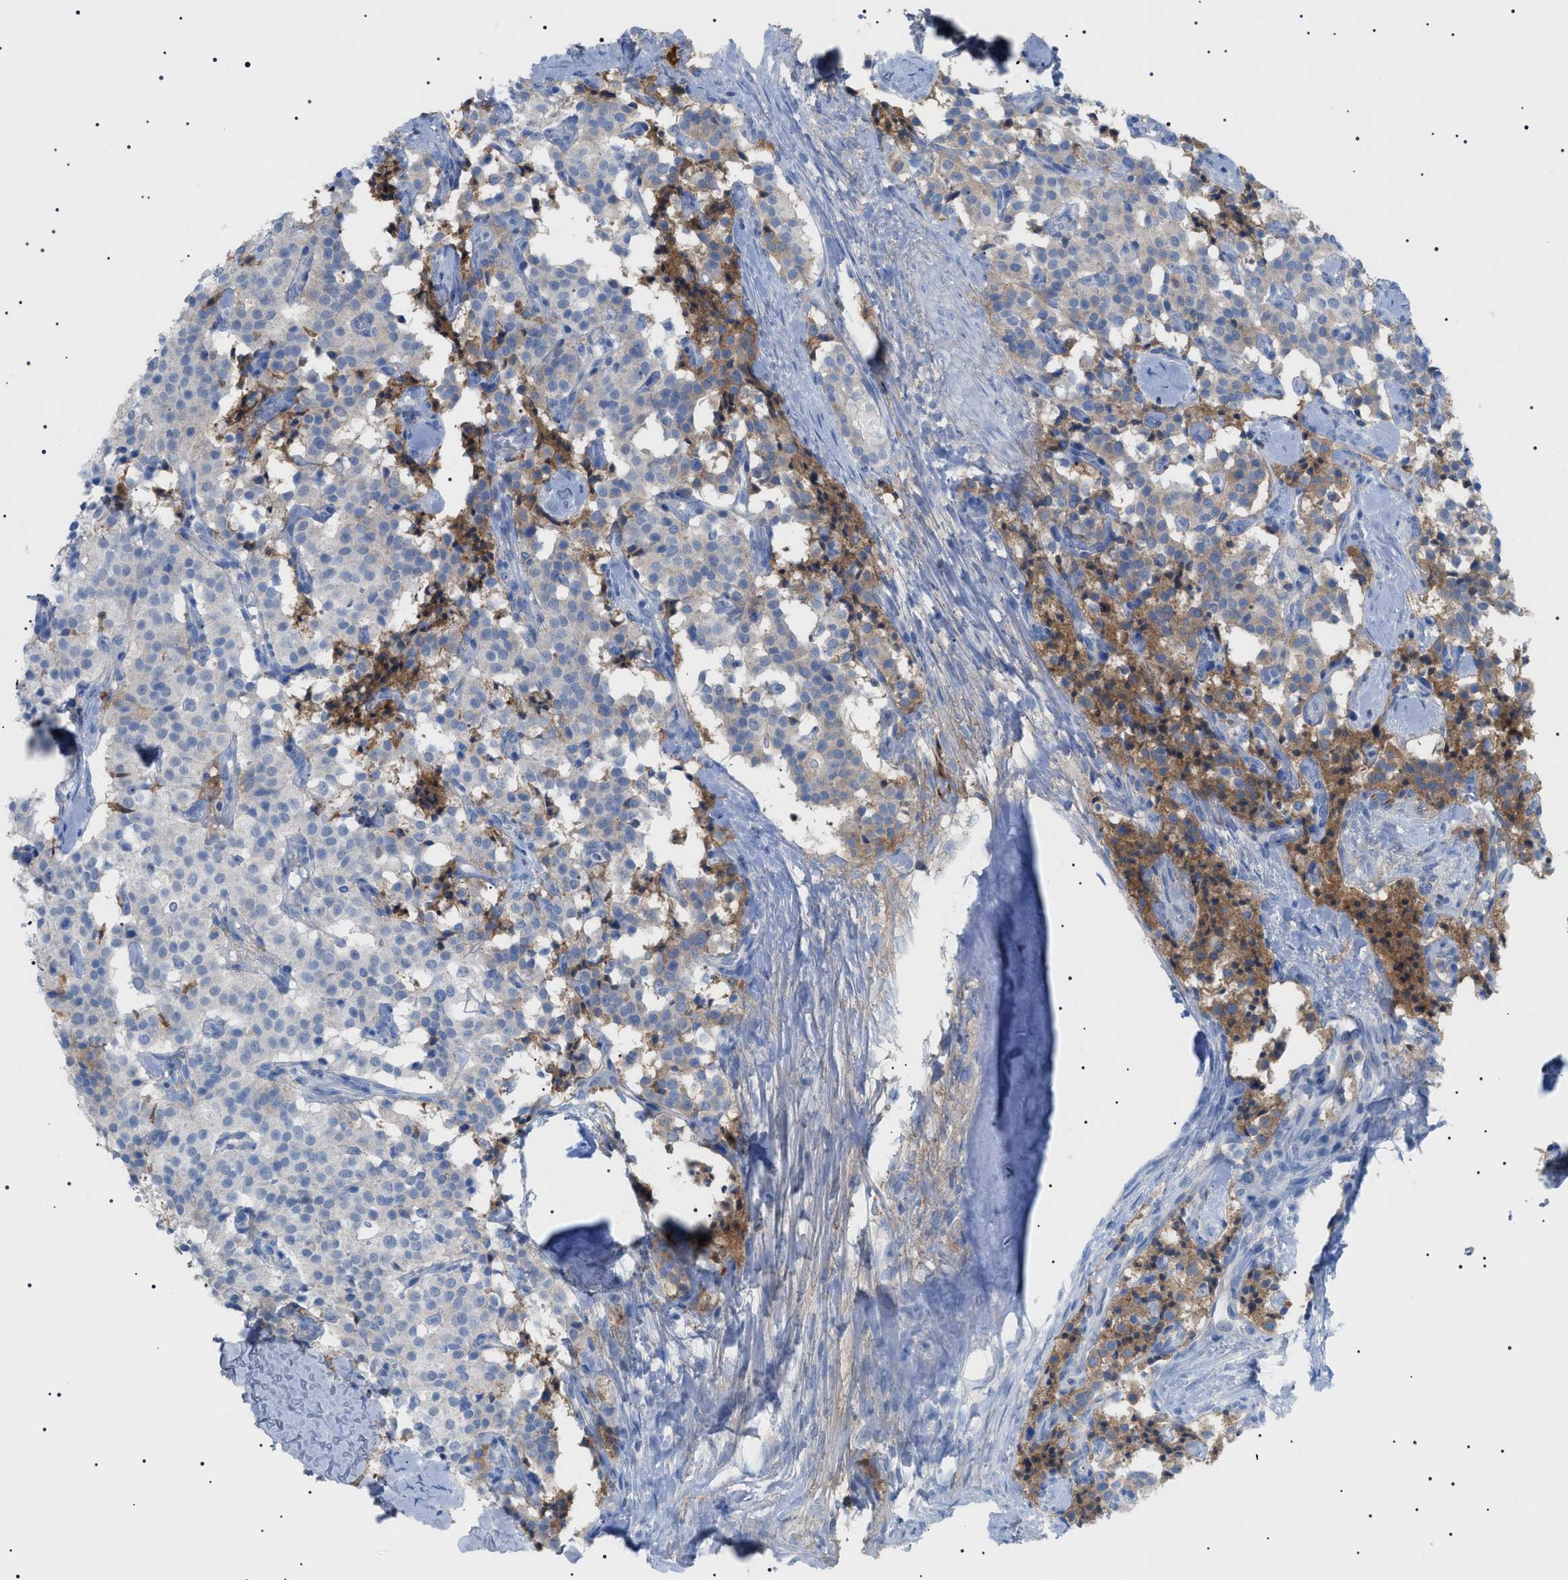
{"staining": {"intensity": "moderate", "quantity": "<25%", "location": "cytoplasmic/membranous"}, "tissue": "carcinoid", "cell_type": "Tumor cells", "image_type": "cancer", "snomed": [{"axis": "morphology", "description": "Carcinoid, malignant, NOS"}, {"axis": "topography", "description": "Lung"}], "caption": "Malignant carcinoid stained with DAB (3,3'-diaminobenzidine) immunohistochemistry reveals low levels of moderate cytoplasmic/membranous expression in approximately <25% of tumor cells. Immunohistochemistry (ihc) stains the protein of interest in brown and the nuclei are stained blue.", "gene": "LPA", "patient": {"sex": "male", "age": 30}}